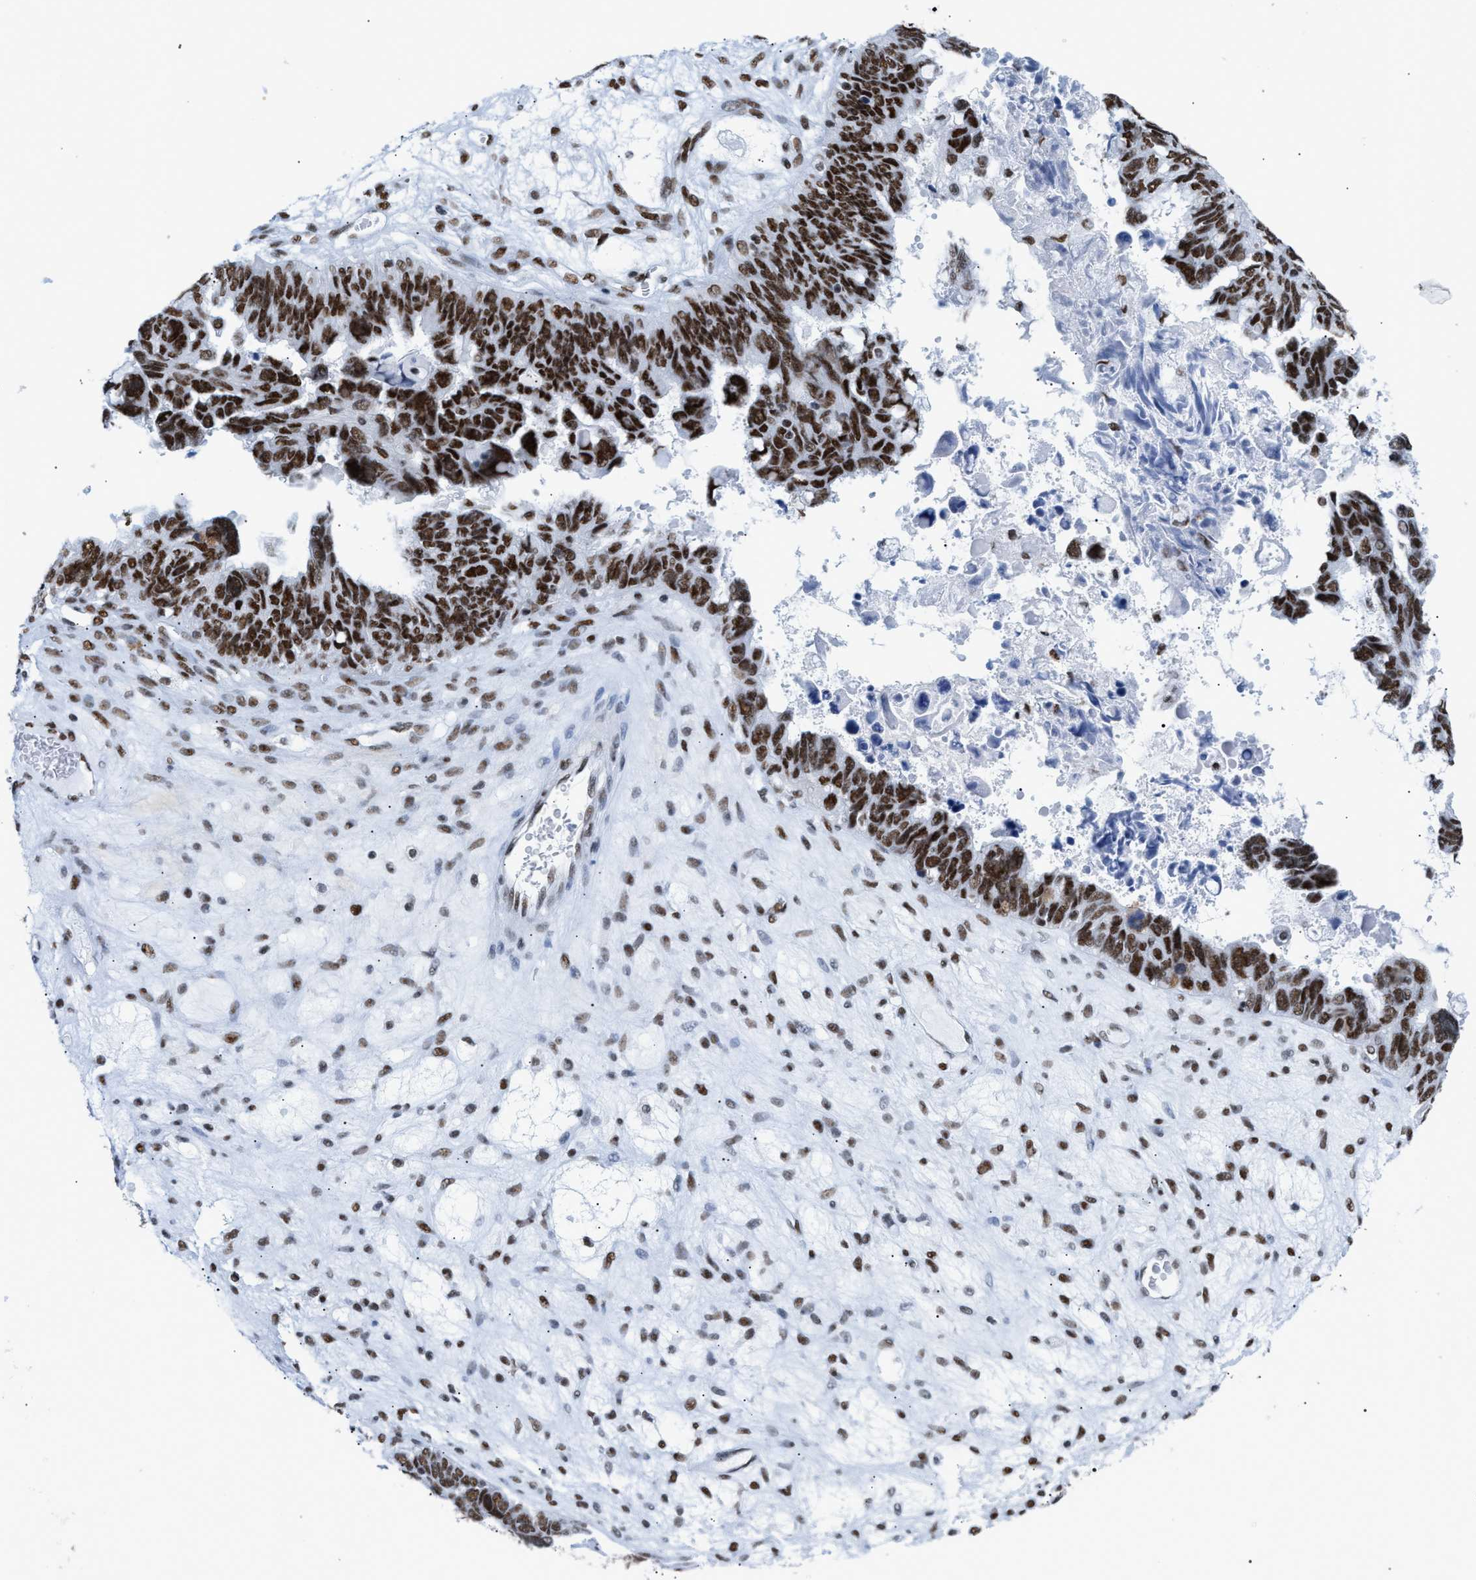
{"staining": {"intensity": "strong", "quantity": ">75%", "location": "nuclear"}, "tissue": "ovarian cancer", "cell_type": "Tumor cells", "image_type": "cancer", "snomed": [{"axis": "morphology", "description": "Cystadenocarcinoma, serous, NOS"}, {"axis": "topography", "description": "Ovary"}], "caption": "Protein analysis of serous cystadenocarcinoma (ovarian) tissue shows strong nuclear positivity in about >75% of tumor cells.", "gene": "CCAR2", "patient": {"sex": "female", "age": 79}}